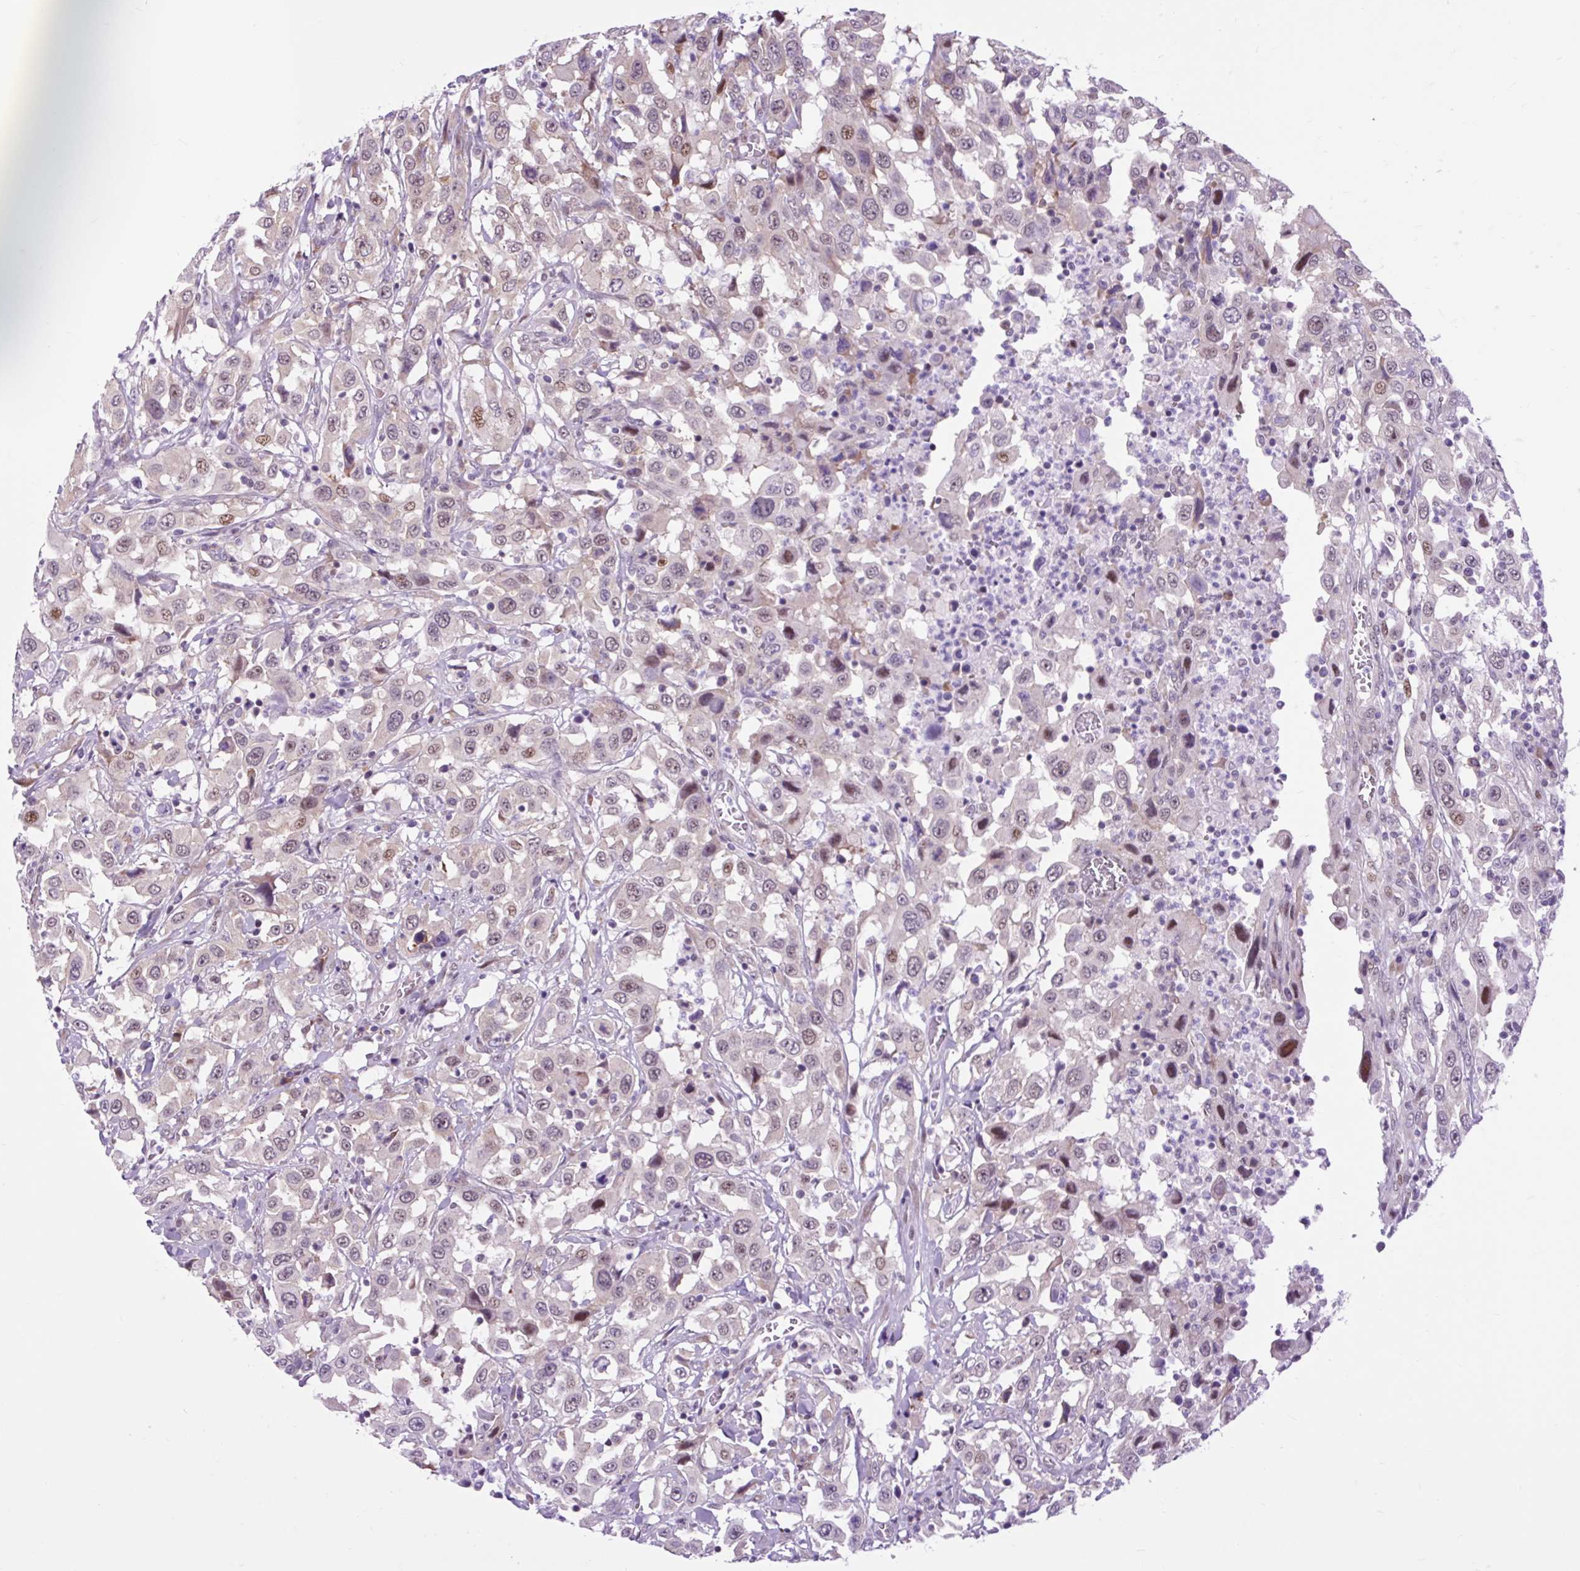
{"staining": {"intensity": "weak", "quantity": "25%-75%", "location": "nuclear"}, "tissue": "urothelial cancer", "cell_type": "Tumor cells", "image_type": "cancer", "snomed": [{"axis": "morphology", "description": "Urothelial carcinoma, High grade"}, {"axis": "topography", "description": "Urinary bladder"}], "caption": "Immunohistochemistry image of human urothelial carcinoma (high-grade) stained for a protein (brown), which demonstrates low levels of weak nuclear staining in about 25%-75% of tumor cells.", "gene": "CLK2", "patient": {"sex": "male", "age": 61}}